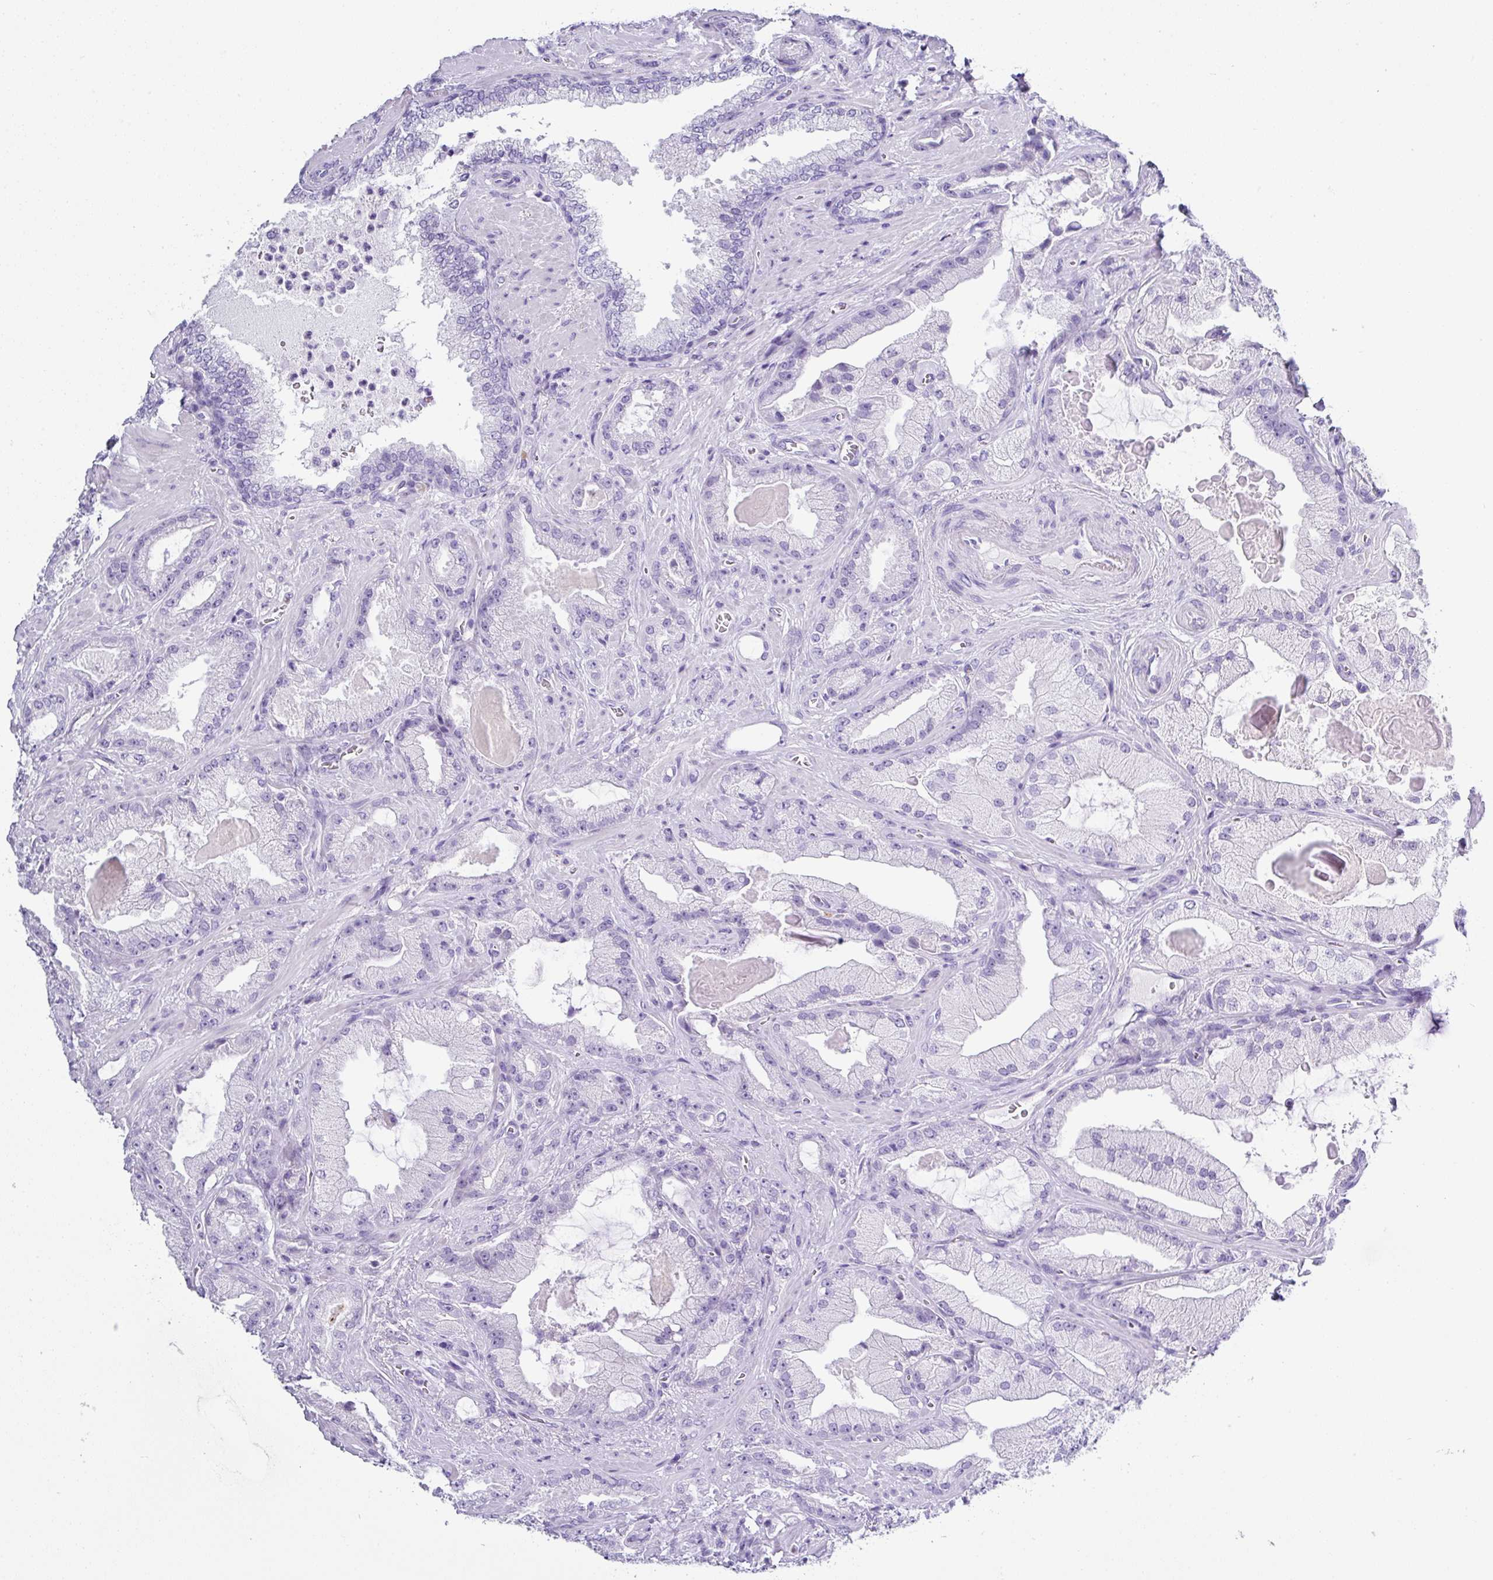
{"staining": {"intensity": "negative", "quantity": "none", "location": "none"}, "tissue": "prostate cancer", "cell_type": "Tumor cells", "image_type": "cancer", "snomed": [{"axis": "morphology", "description": "Adenocarcinoma, High grade"}, {"axis": "topography", "description": "Prostate"}], "caption": "DAB (3,3'-diaminobenzidine) immunohistochemical staining of human prostate high-grade adenocarcinoma demonstrates no significant expression in tumor cells.", "gene": "ZG16", "patient": {"sex": "male", "age": 68}}